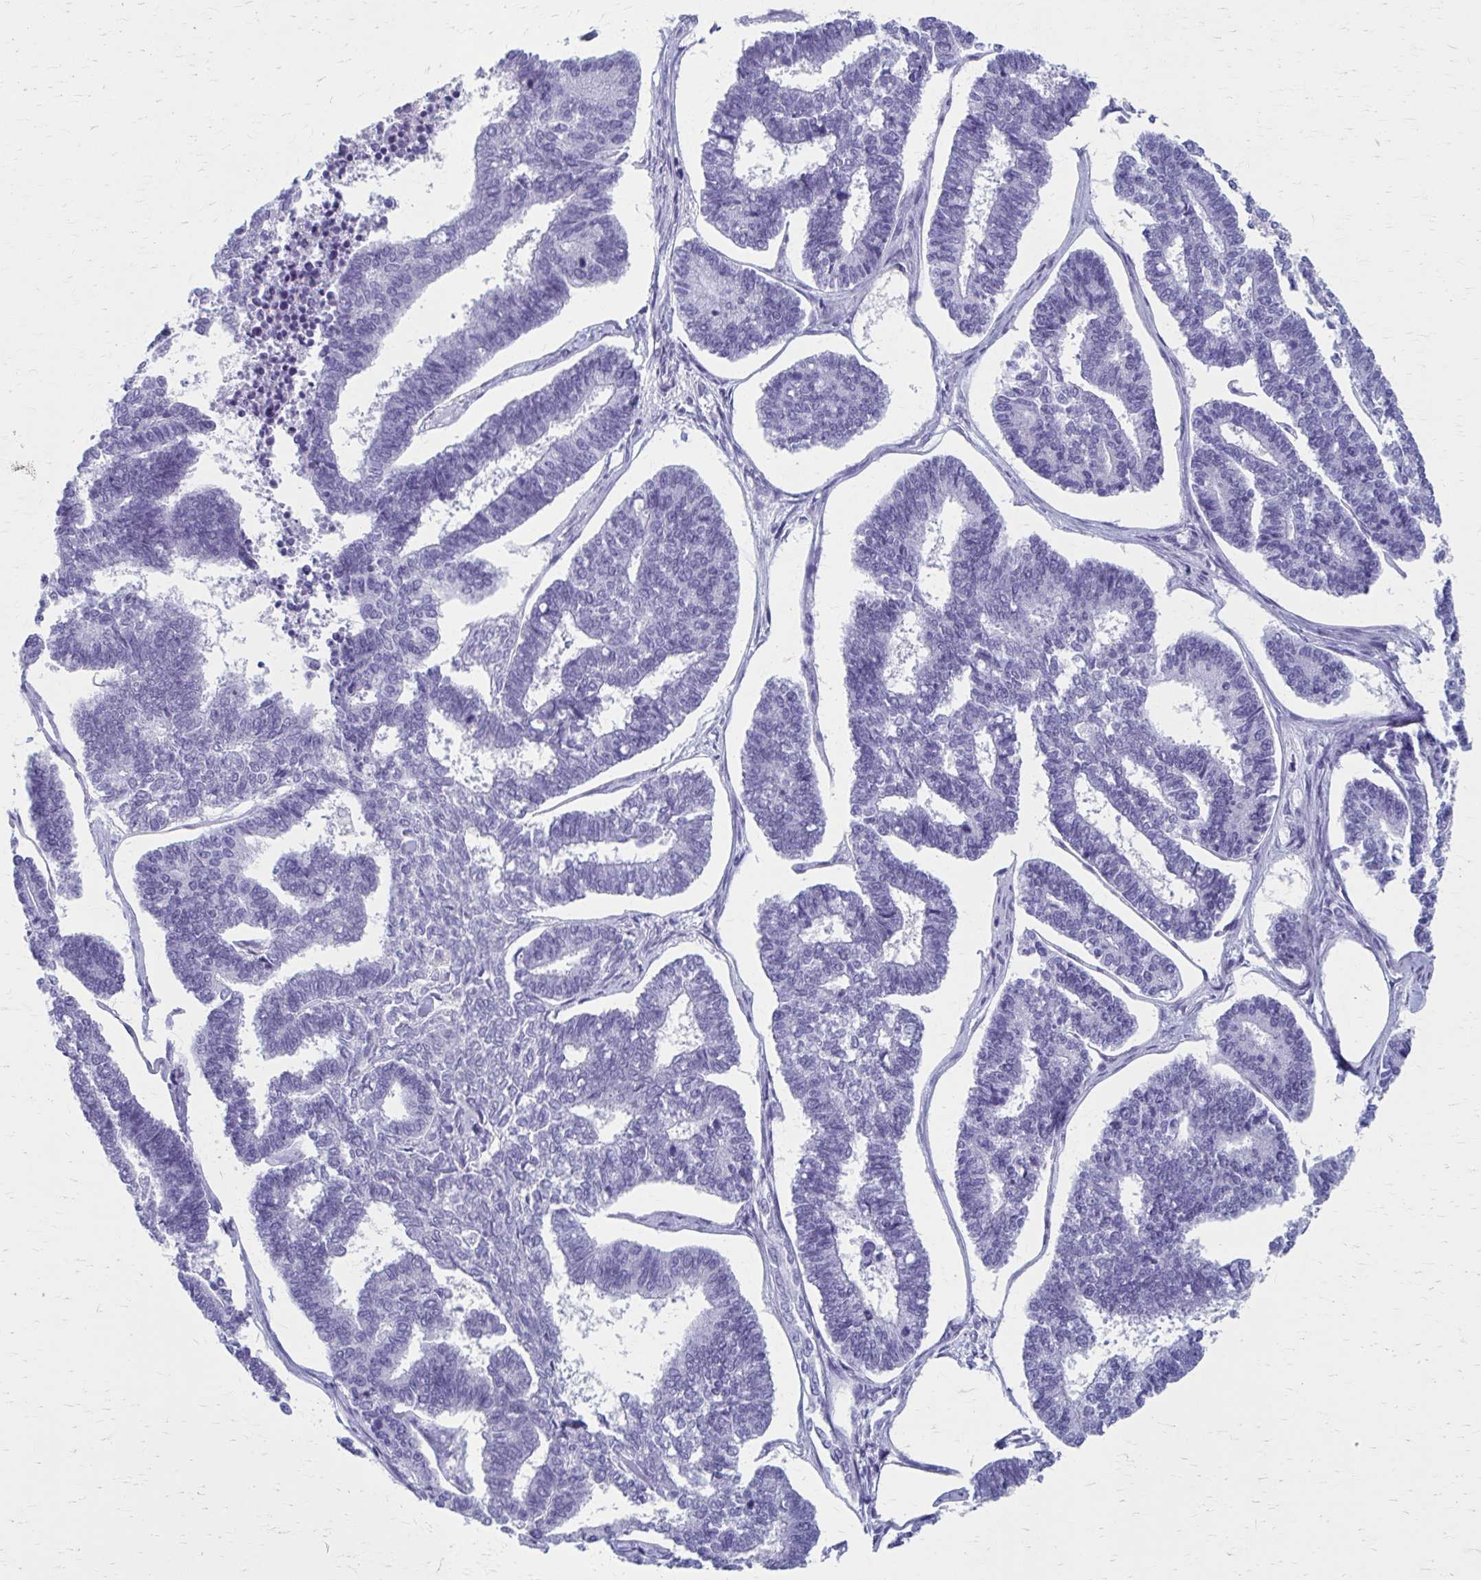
{"staining": {"intensity": "negative", "quantity": "none", "location": "none"}, "tissue": "endometrial cancer", "cell_type": "Tumor cells", "image_type": "cancer", "snomed": [{"axis": "morphology", "description": "Adenocarcinoma, NOS"}, {"axis": "topography", "description": "Endometrium"}], "caption": "Endometrial cancer was stained to show a protein in brown. There is no significant staining in tumor cells. Nuclei are stained in blue.", "gene": "CELF5", "patient": {"sex": "female", "age": 70}}